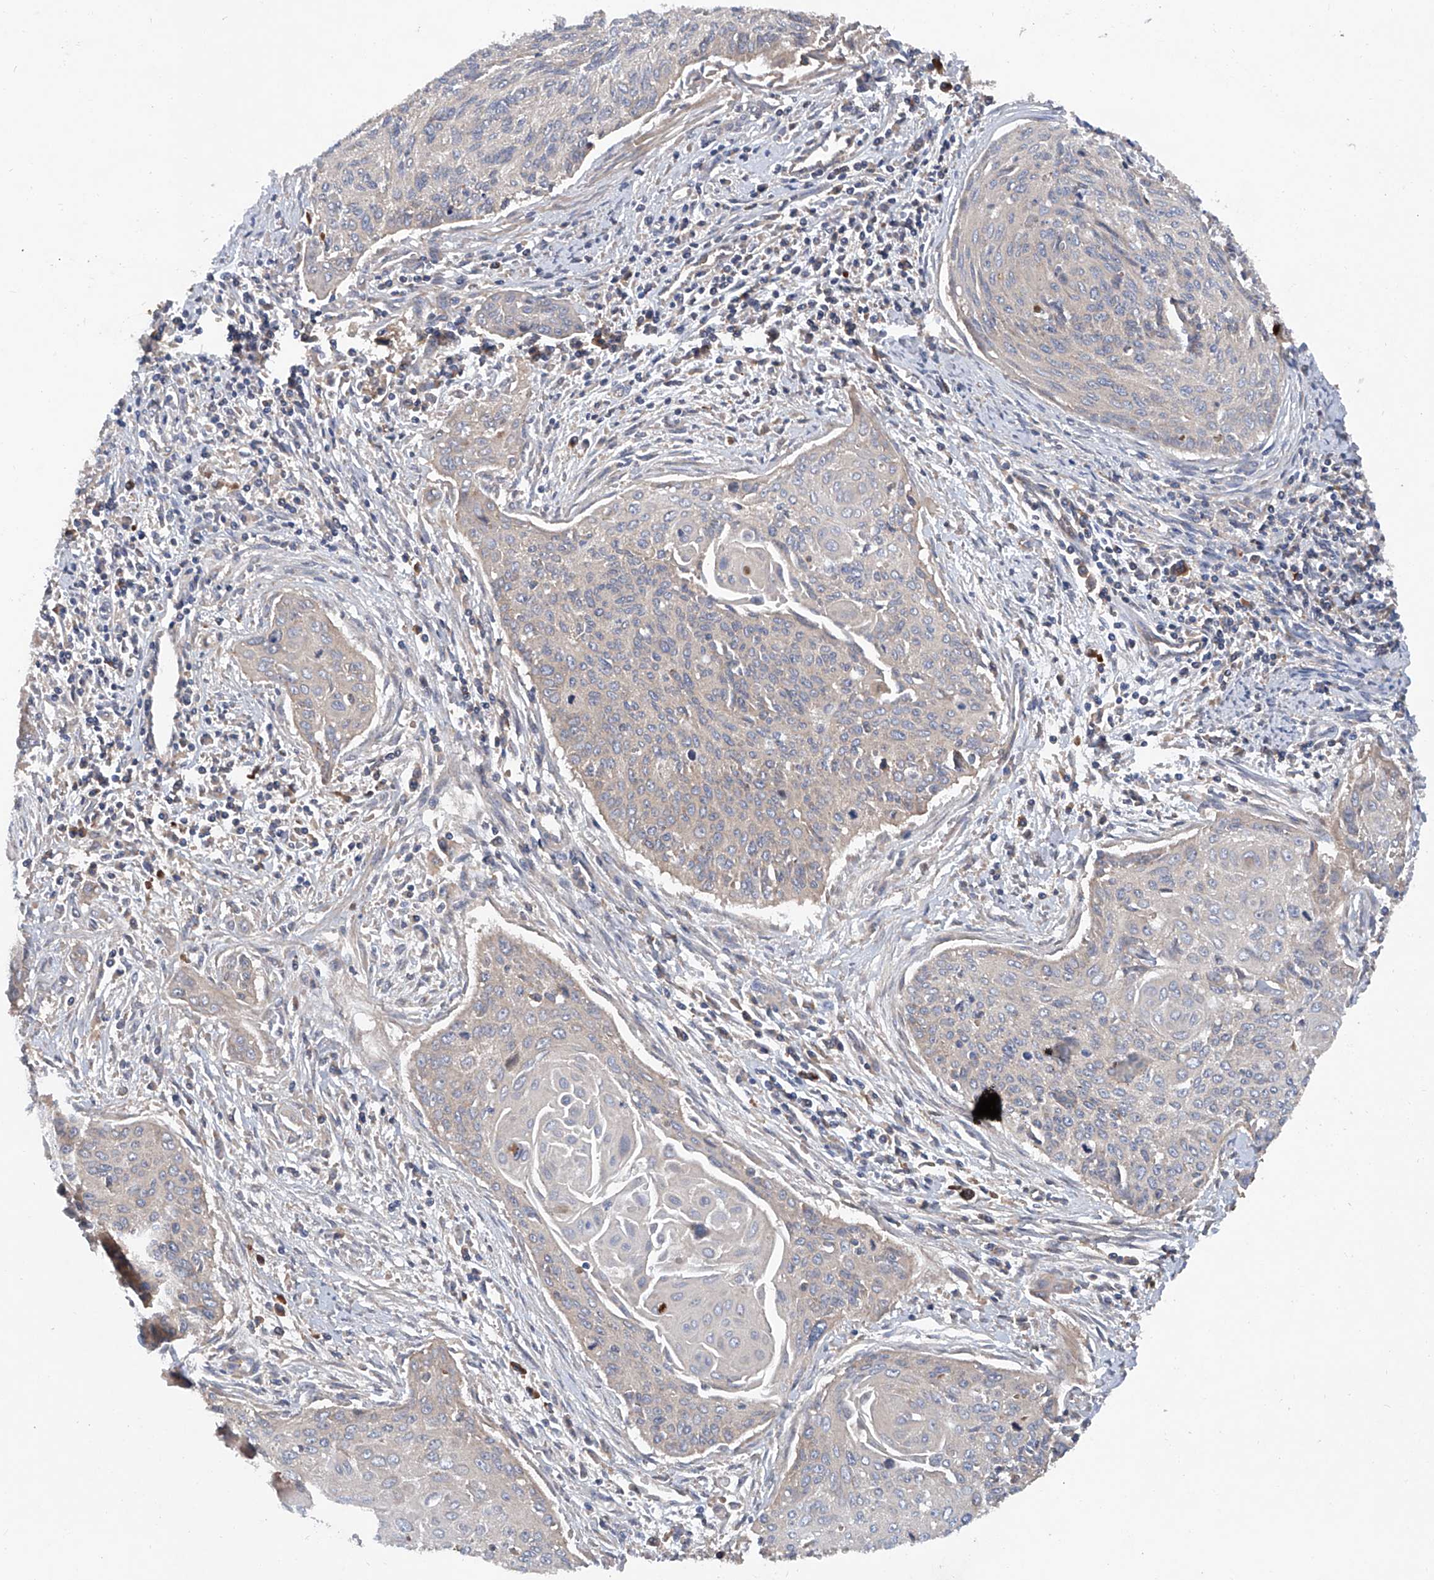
{"staining": {"intensity": "negative", "quantity": "none", "location": "none"}, "tissue": "cervical cancer", "cell_type": "Tumor cells", "image_type": "cancer", "snomed": [{"axis": "morphology", "description": "Squamous cell carcinoma, NOS"}, {"axis": "topography", "description": "Cervix"}], "caption": "Human cervical squamous cell carcinoma stained for a protein using immunohistochemistry shows no positivity in tumor cells.", "gene": "ASCC3", "patient": {"sex": "female", "age": 55}}